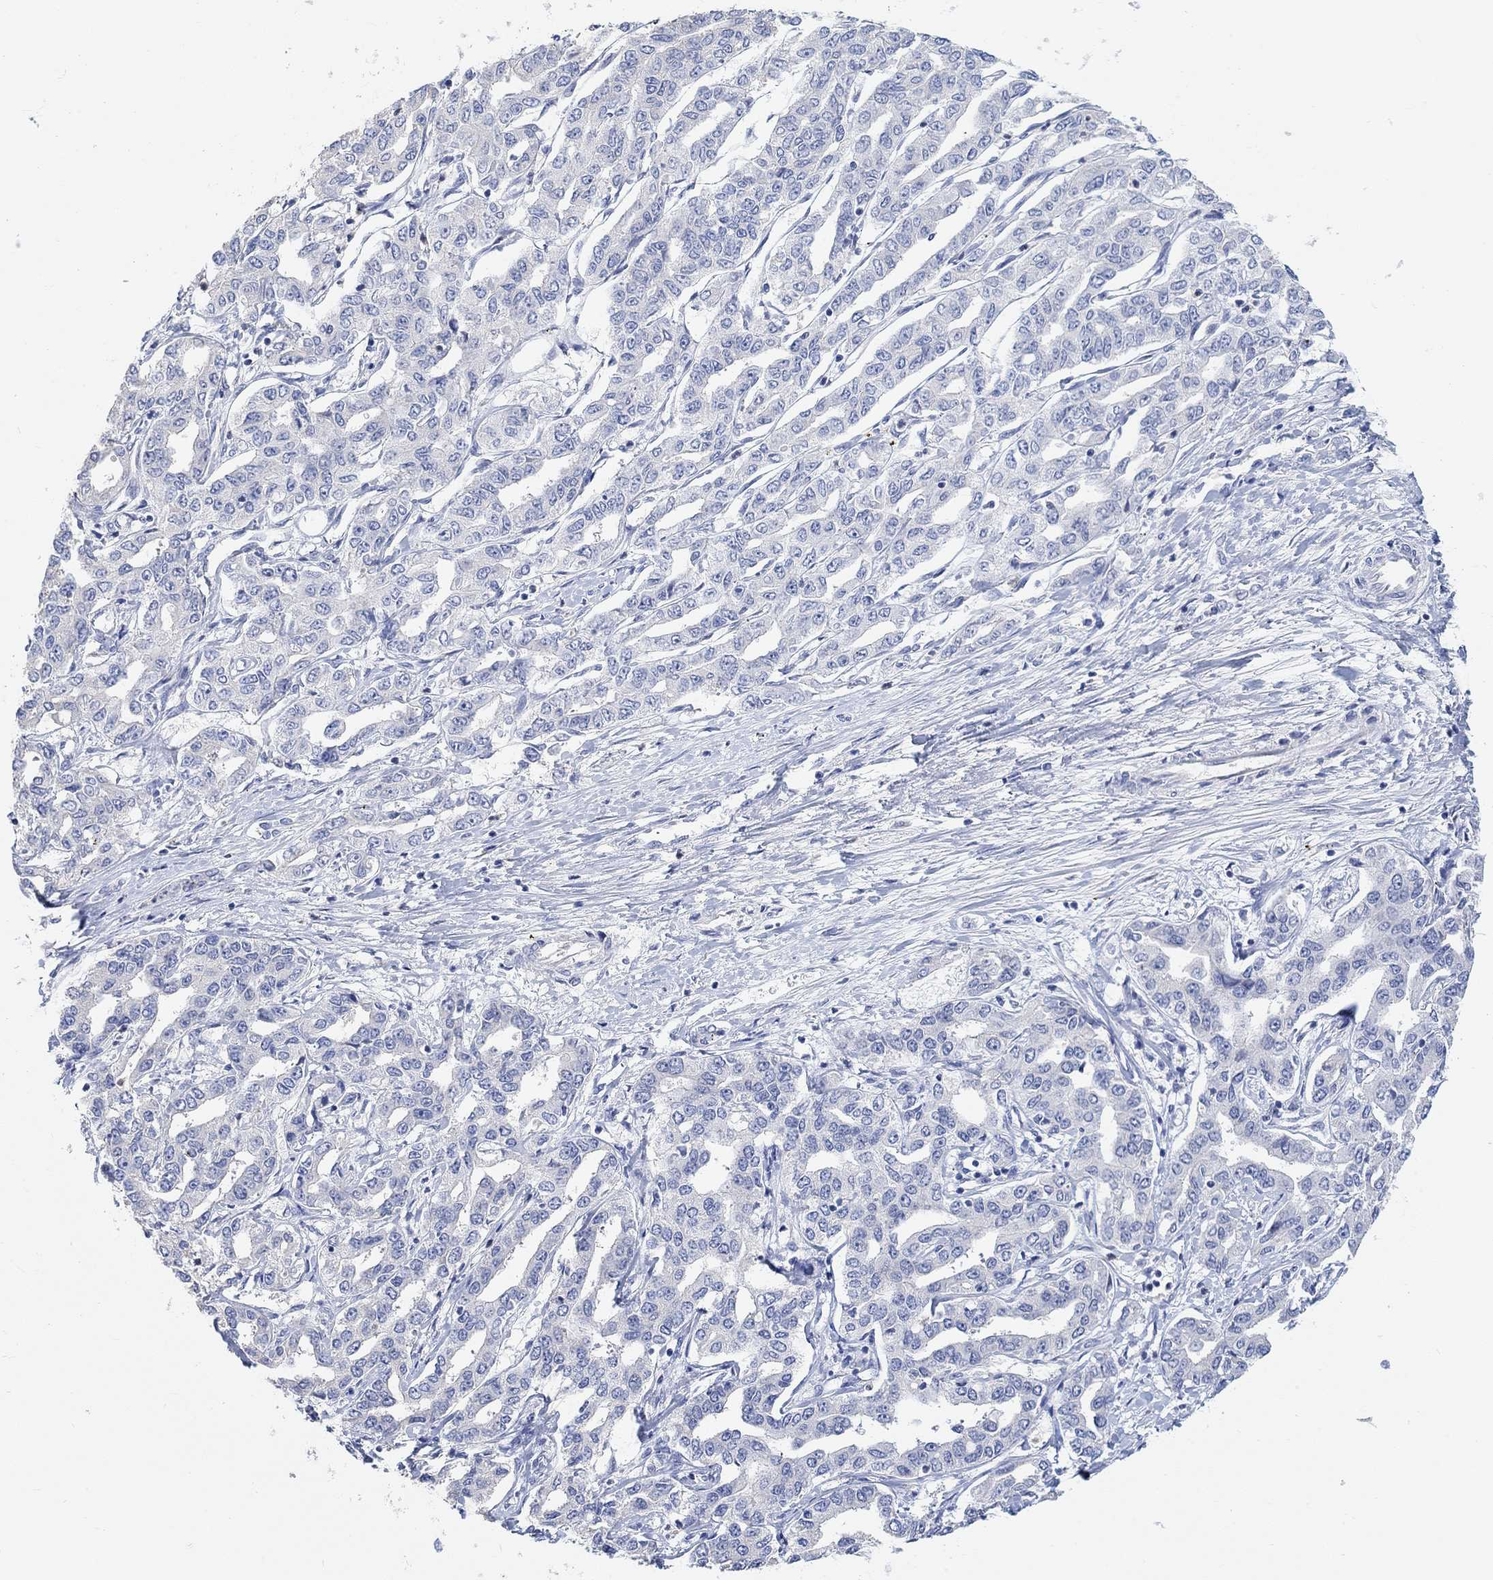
{"staining": {"intensity": "negative", "quantity": "none", "location": "none"}, "tissue": "liver cancer", "cell_type": "Tumor cells", "image_type": "cancer", "snomed": [{"axis": "morphology", "description": "Cholangiocarcinoma"}, {"axis": "topography", "description": "Liver"}], "caption": "Immunohistochemical staining of human cholangiocarcinoma (liver) reveals no significant positivity in tumor cells.", "gene": "NLRP14", "patient": {"sex": "male", "age": 59}}